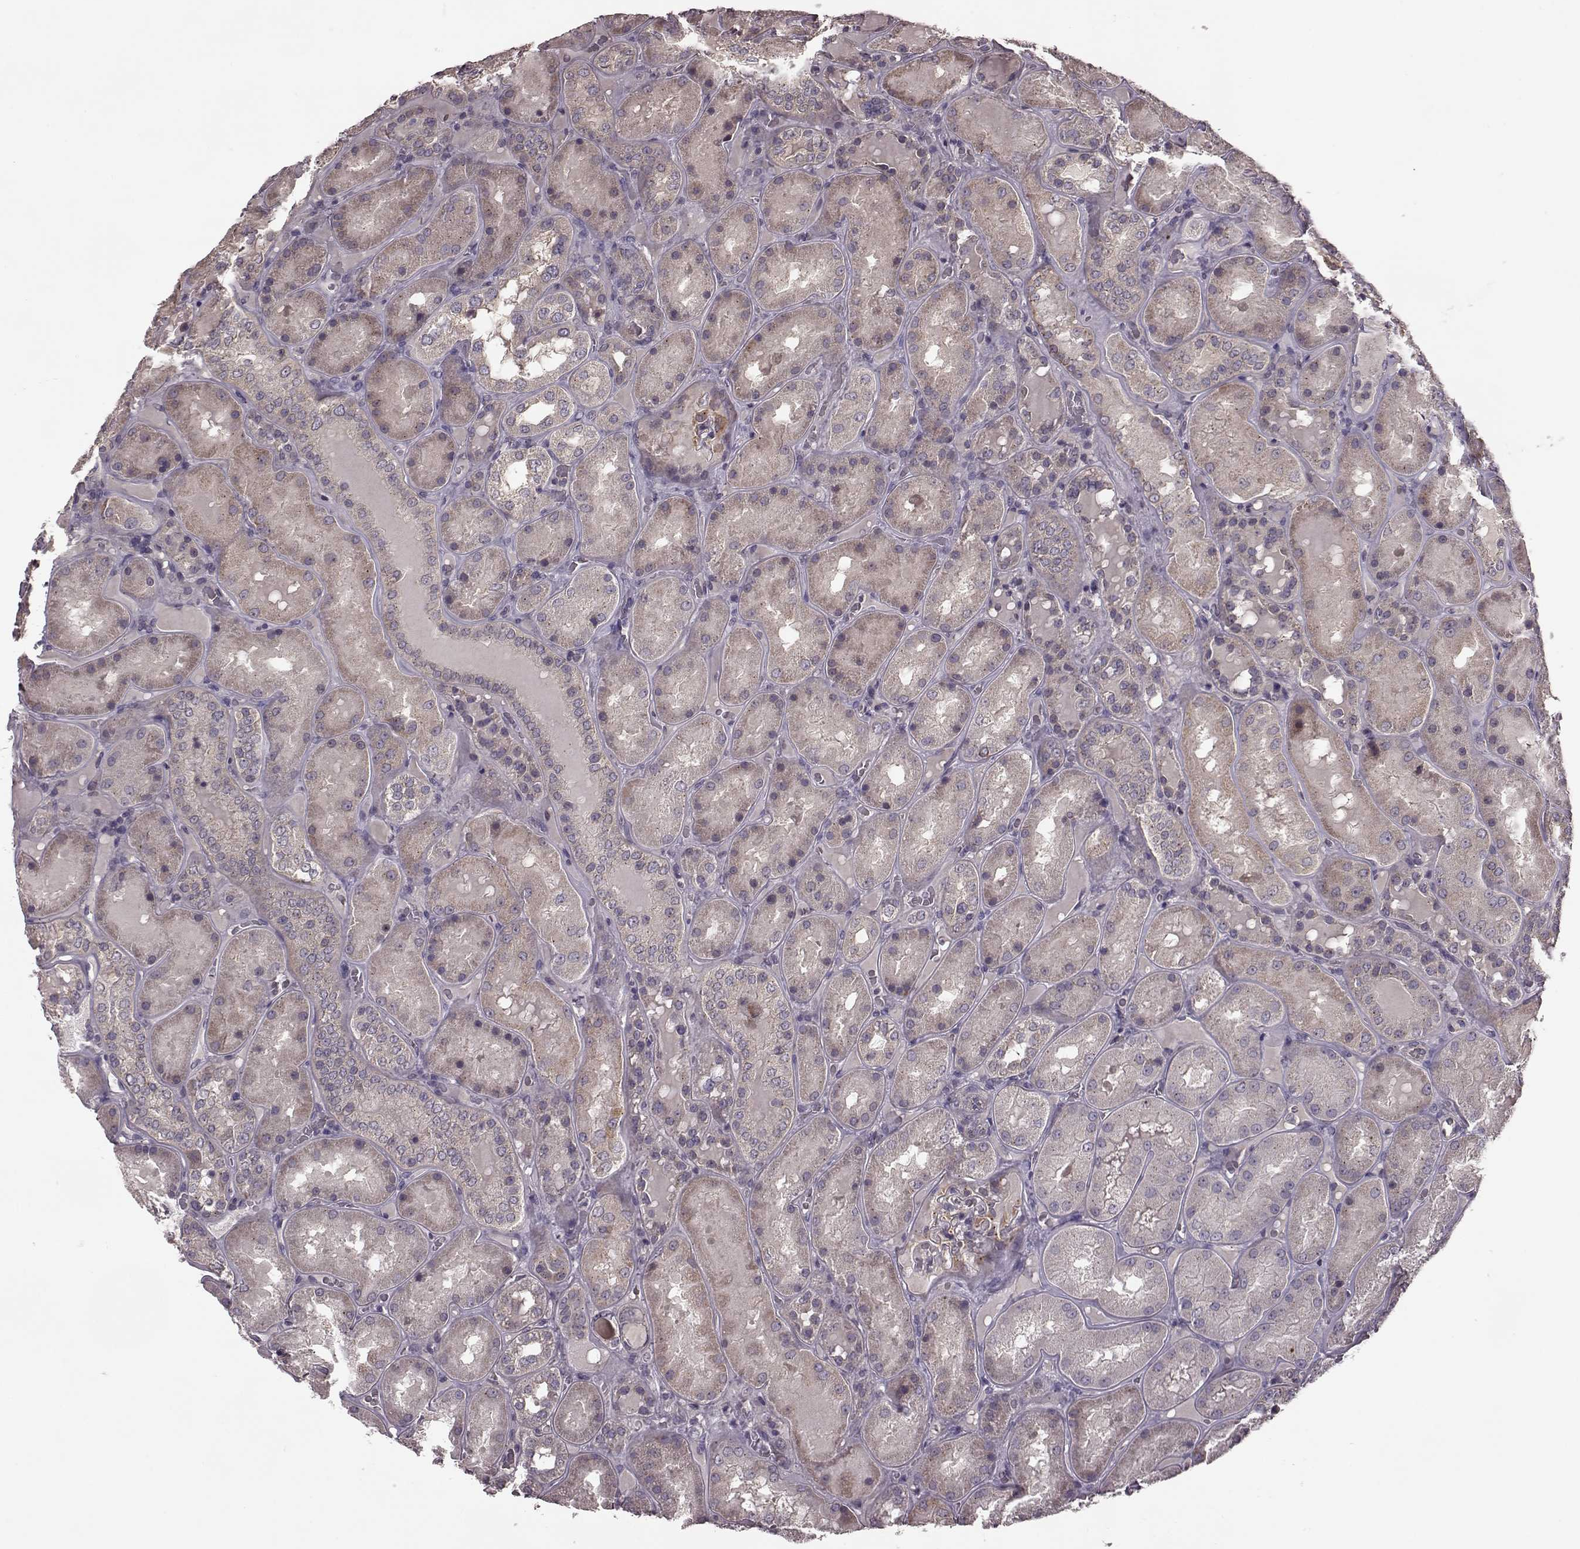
{"staining": {"intensity": "moderate", "quantity": "<25%", "location": "cytoplasmic/membranous"}, "tissue": "kidney", "cell_type": "Cells in glomeruli", "image_type": "normal", "snomed": [{"axis": "morphology", "description": "Normal tissue, NOS"}, {"axis": "topography", "description": "Kidney"}], "caption": "Immunohistochemistry (IHC) of benign kidney reveals low levels of moderate cytoplasmic/membranous staining in approximately <25% of cells in glomeruli.", "gene": "NTF3", "patient": {"sex": "male", "age": 73}}